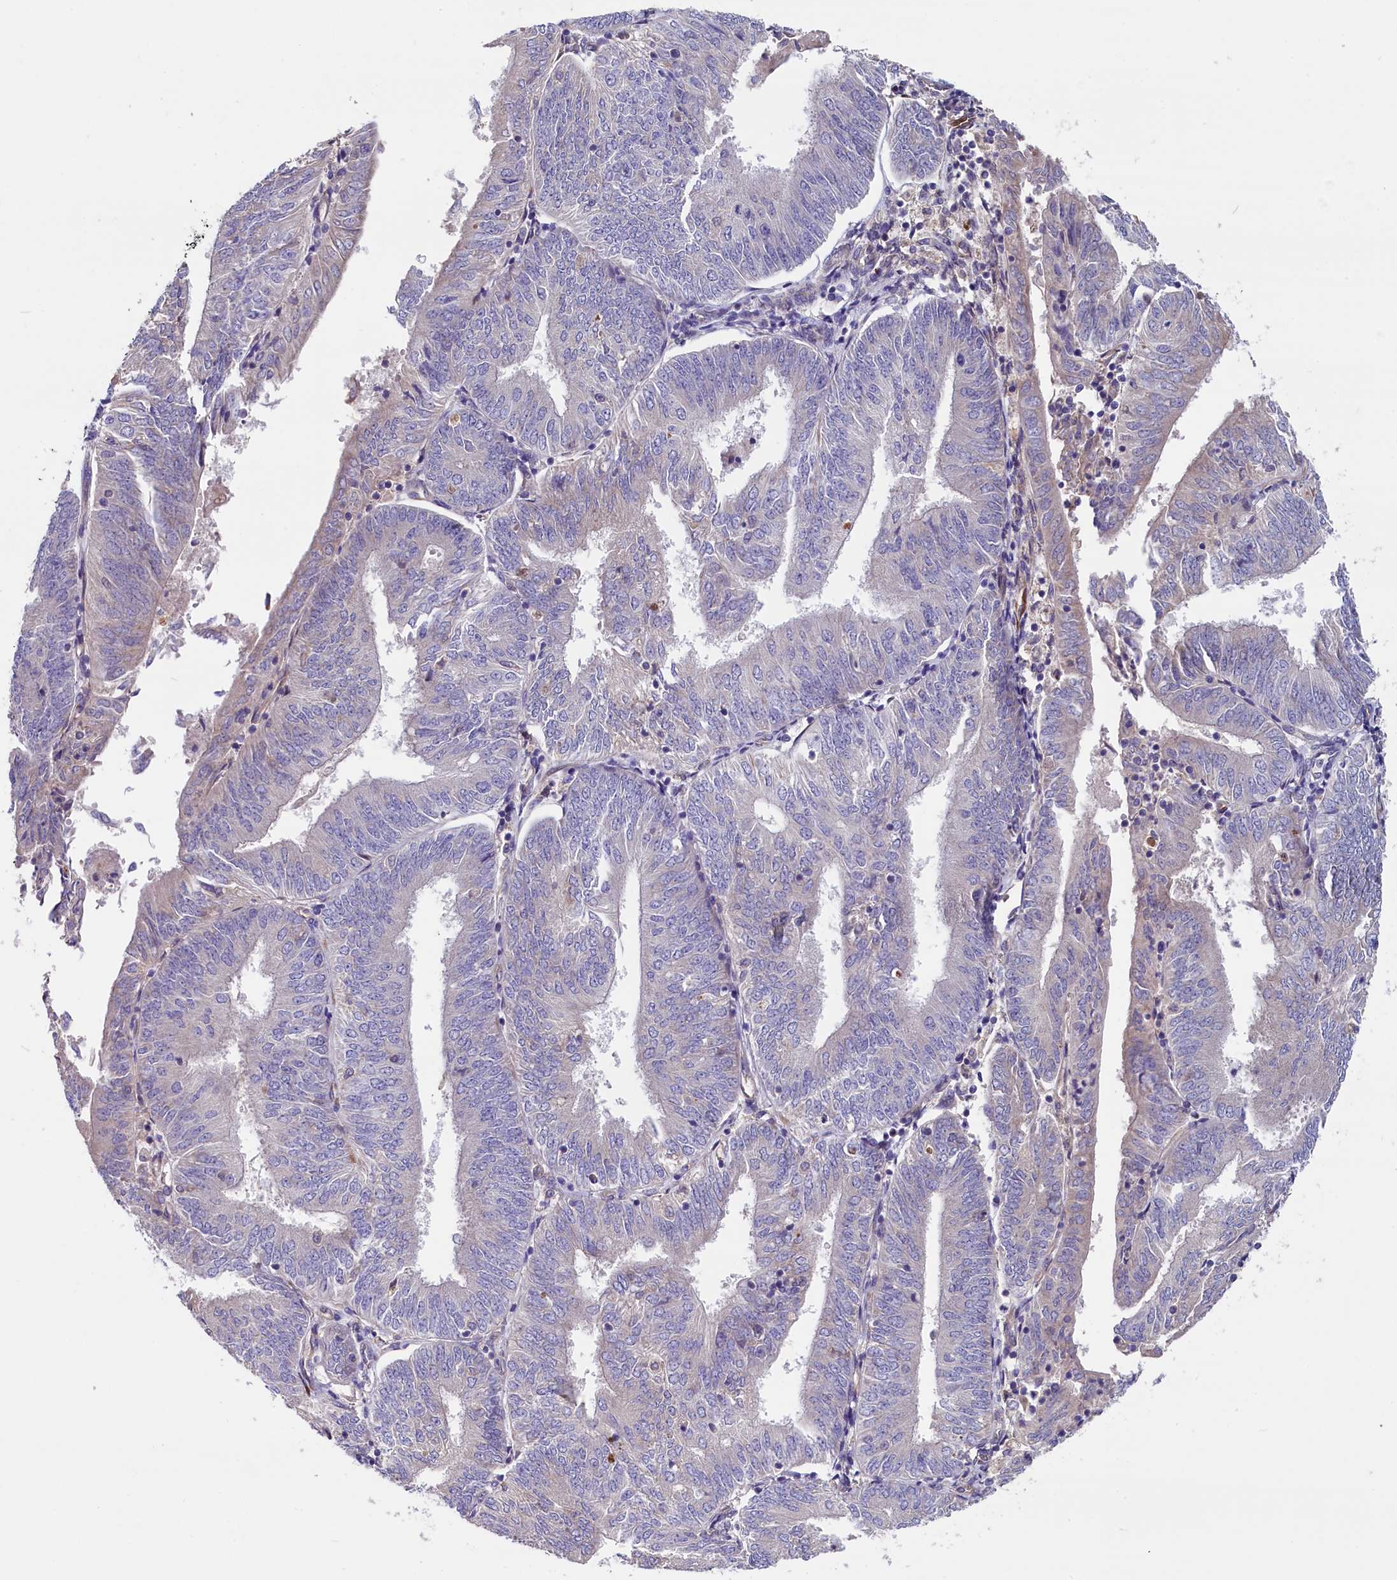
{"staining": {"intensity": "weak", "quantity": "<25%", "location": "cytoplasmic/membranous"}, "tissue": "endometrial cancer", "cell_type": "Tumor cells", "image_type": "cancer", "snomed": [{"axis": "morphology", "description": "Adenocarcinoma, NOS"}, {"axis": "topography", "description": "Endometrium"}], "caption": "A micrograph of endometrial adenocarcinoma stained for a protein demonstrates no brown staining in tumor cells. (DAB (3,3'-diaminobenzidine) IHC, high magnification).", "gene": "GPR108", "patient": {"sex": "female", "age": 58}}